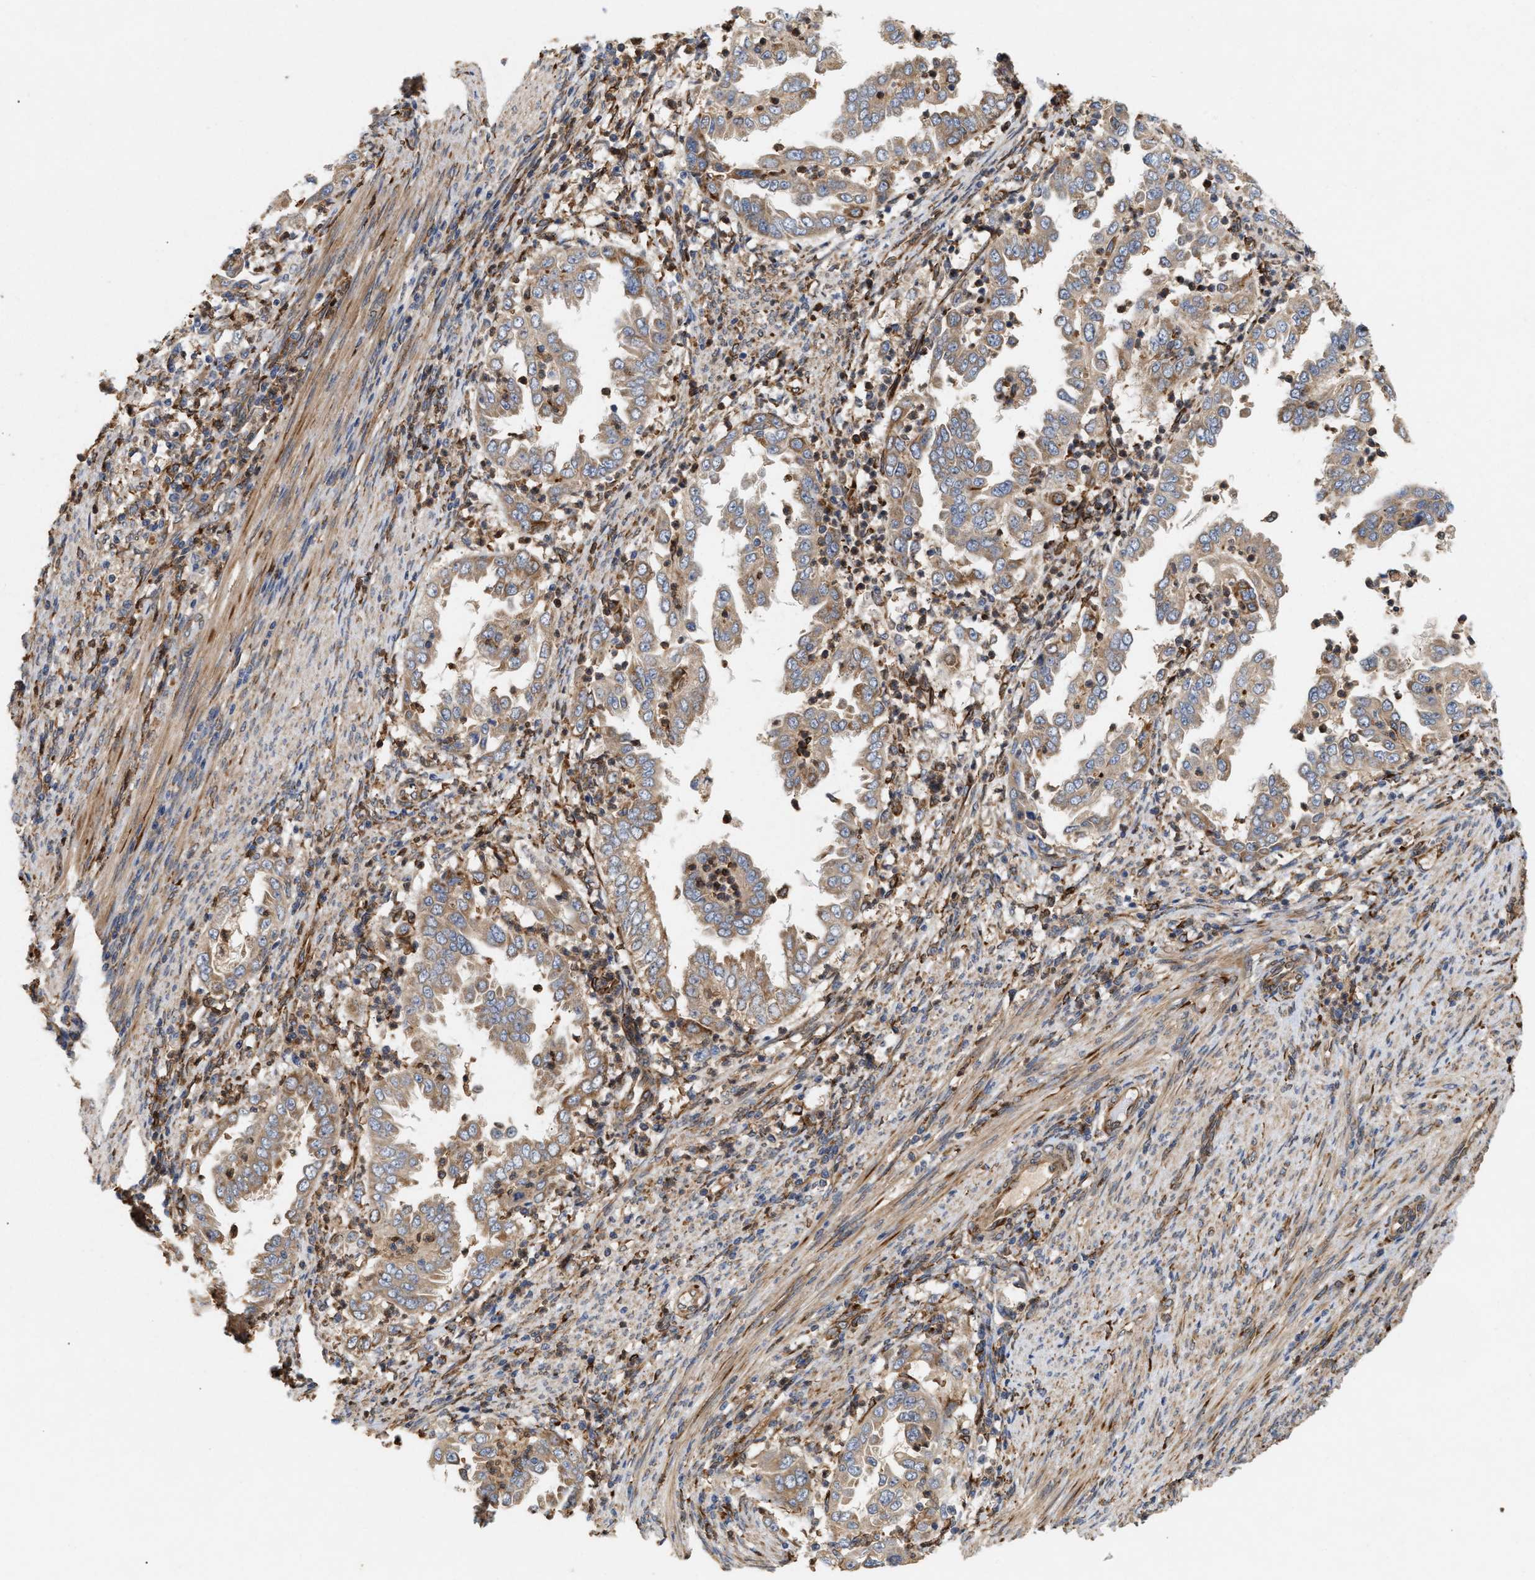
{"staining": {"intensity": "weak", "quantity": ">75%", "location": "cytoplasmic/membranous"}, "tissue": "endometrial cancer", "cell_type": "Tumor cells", "image_type": "cancer", "snomed": [{"axis": "morphology", "description": "Adenocarcinoma, NOS"}, {"axis": "topography", "description": "Endometrium"}], "caption": "An image of human endometrial adenocarcinoma stained for a protein shows weak cytoplasmic/membranous brown staining in tumor cells.", "gene": "PLCD1", "patient": {"sex": "female", "age": 85}}